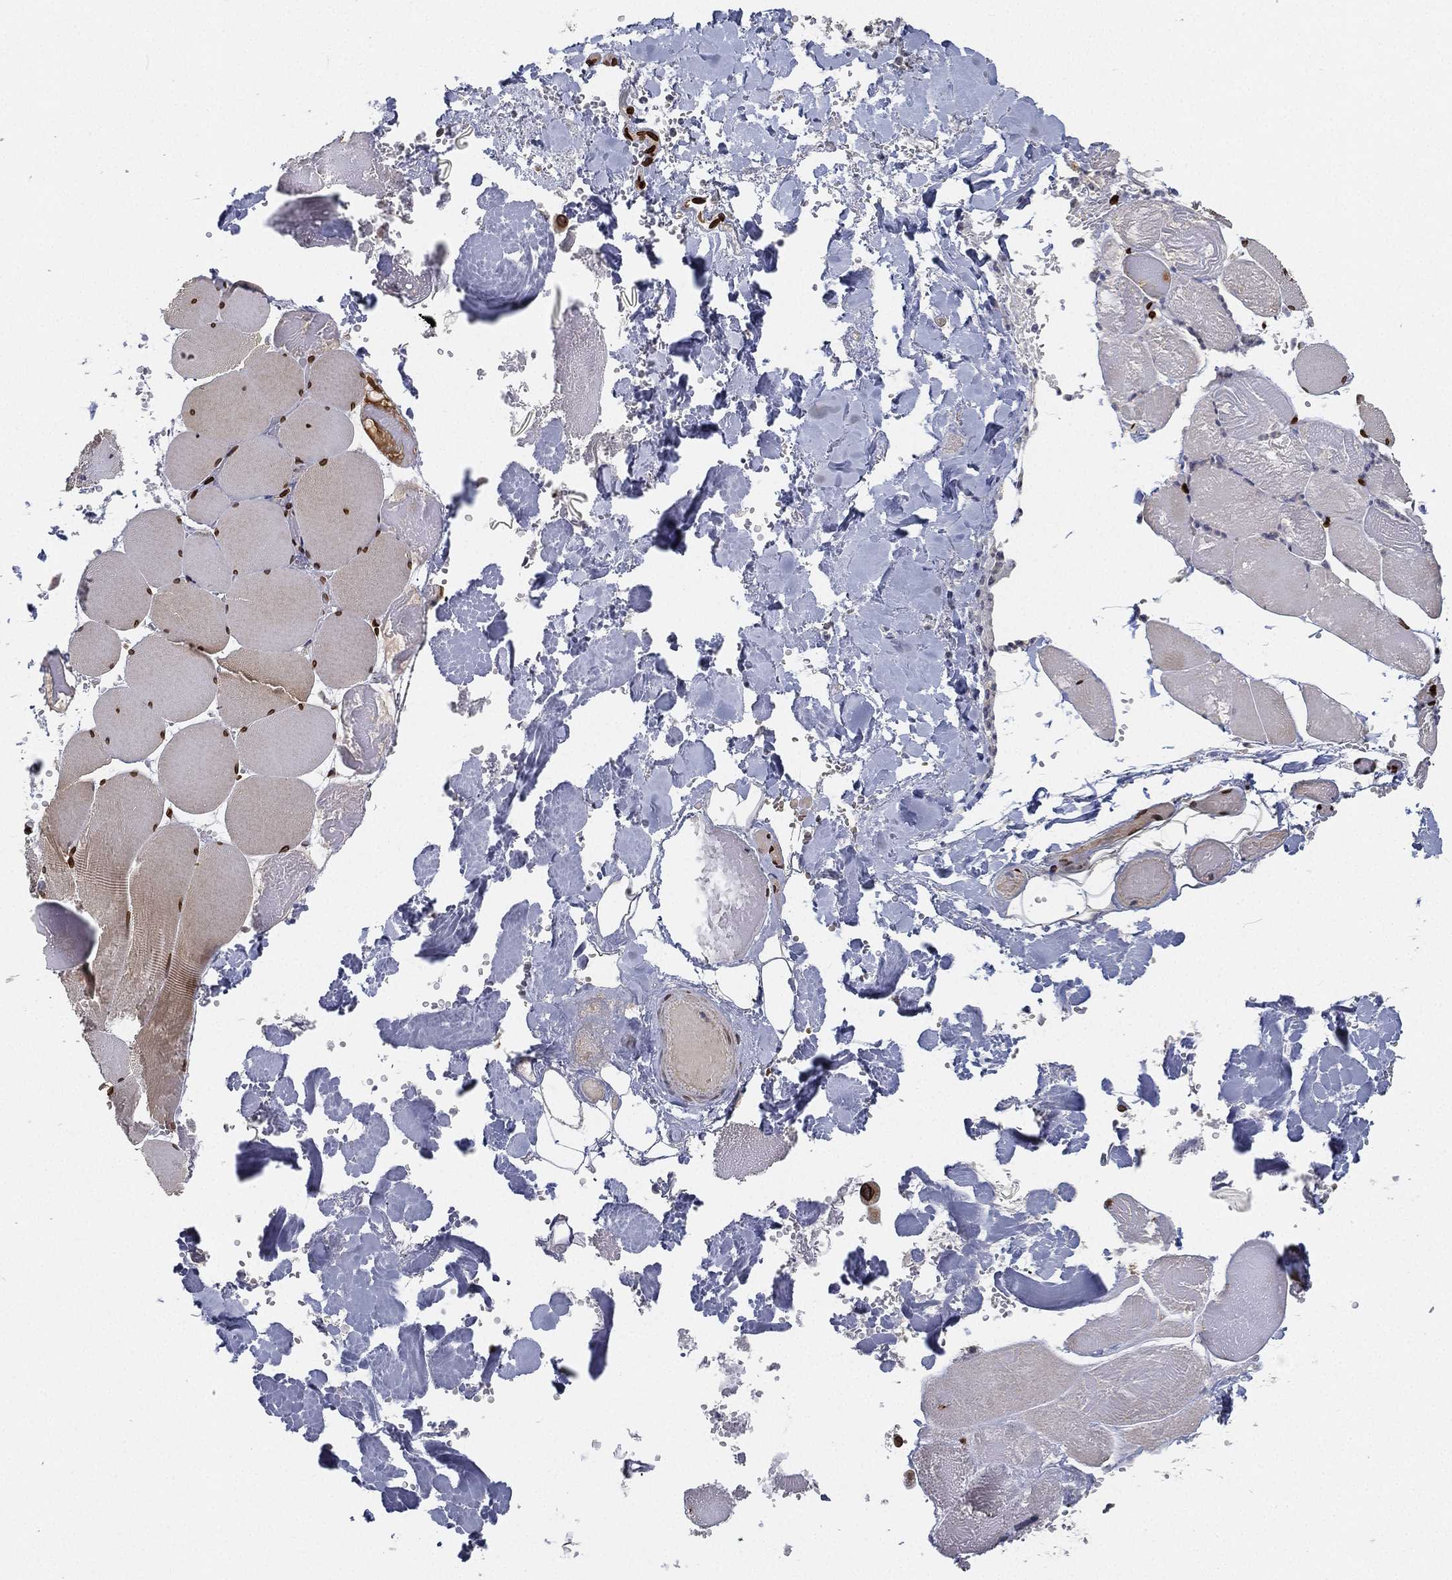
{"staining": {"intensity": "strong", "quantity": ">75%", "location": "nuclear"}, "tissue": "skeletal muscle", "cell_type": "Myocytes", "image_type": "normal", "snomed": [{"axis": "morphology", "description": "Normal tissue, NOS"}, {"axis": "morphology", "description": "Malignant melanoma, Metastatic site"}, {"axis": "topography", "description": "Skeletal muscle"}], "caption": "Unremarkable skeletal muscle shows strong nuclear staining in approximately >75% of myocytes, visualized by immunohistochemistry.", "gene": "PALB2", "patient": {"sex": "male", "age": 50}}